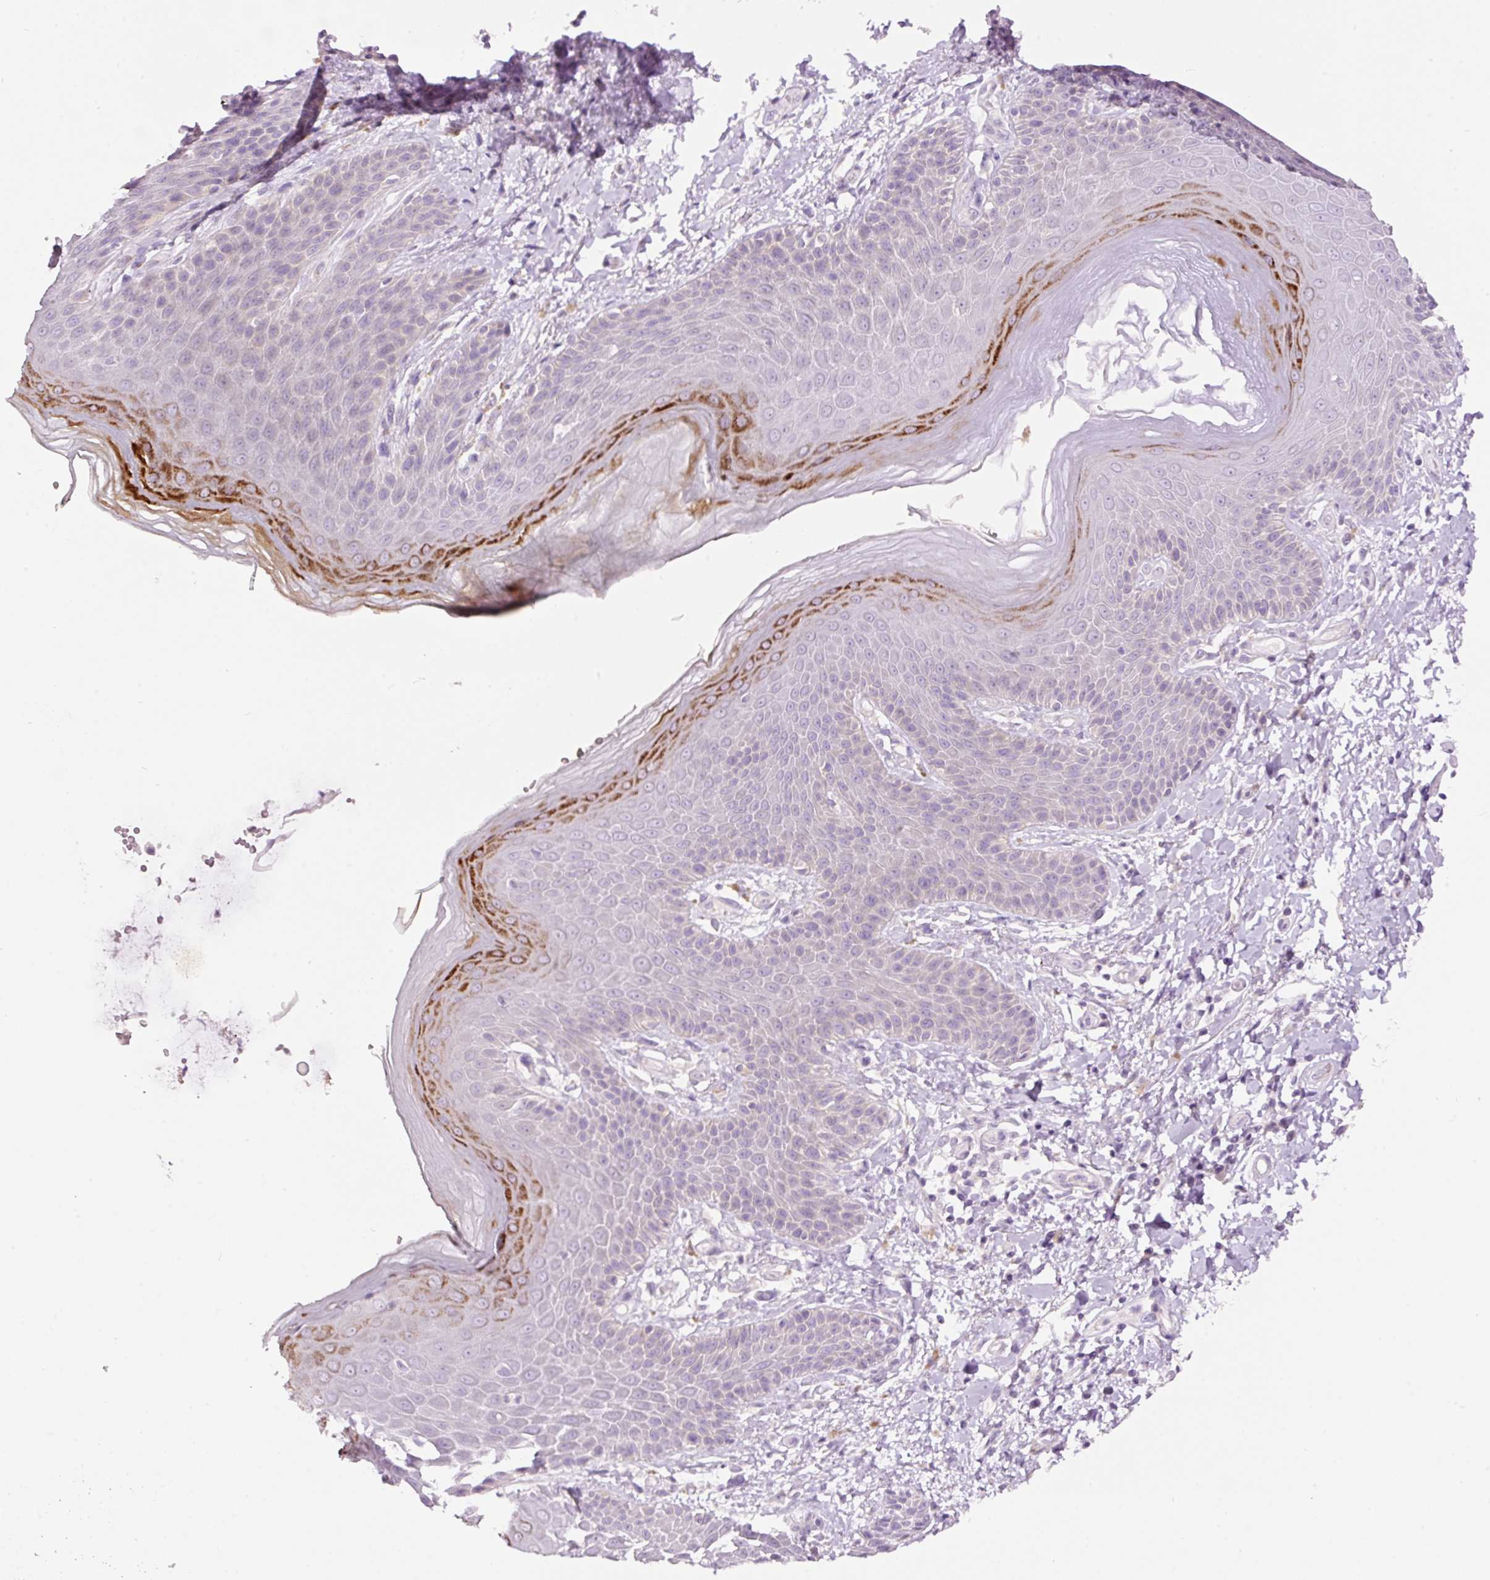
{"staining": {"intensity": "strong", "quantity": "<25%", "location": "cytoplasmic/membranous"}, "tissue": "skin", "cell_type": "Epidermal cells", "image_type": "normal", "snomed": [{"axis": "morphology", "description": "Normal tissue, NOS"}, {"axis": "topography", "description": "Peripheral nerve tissue"}], "caption": "Strong cytoplasmic/membranous expression is present in about <25% of epidermal cells in benign skin.", "gene": "RSPO2", "patient": {"sex": "male", "age": 51}}